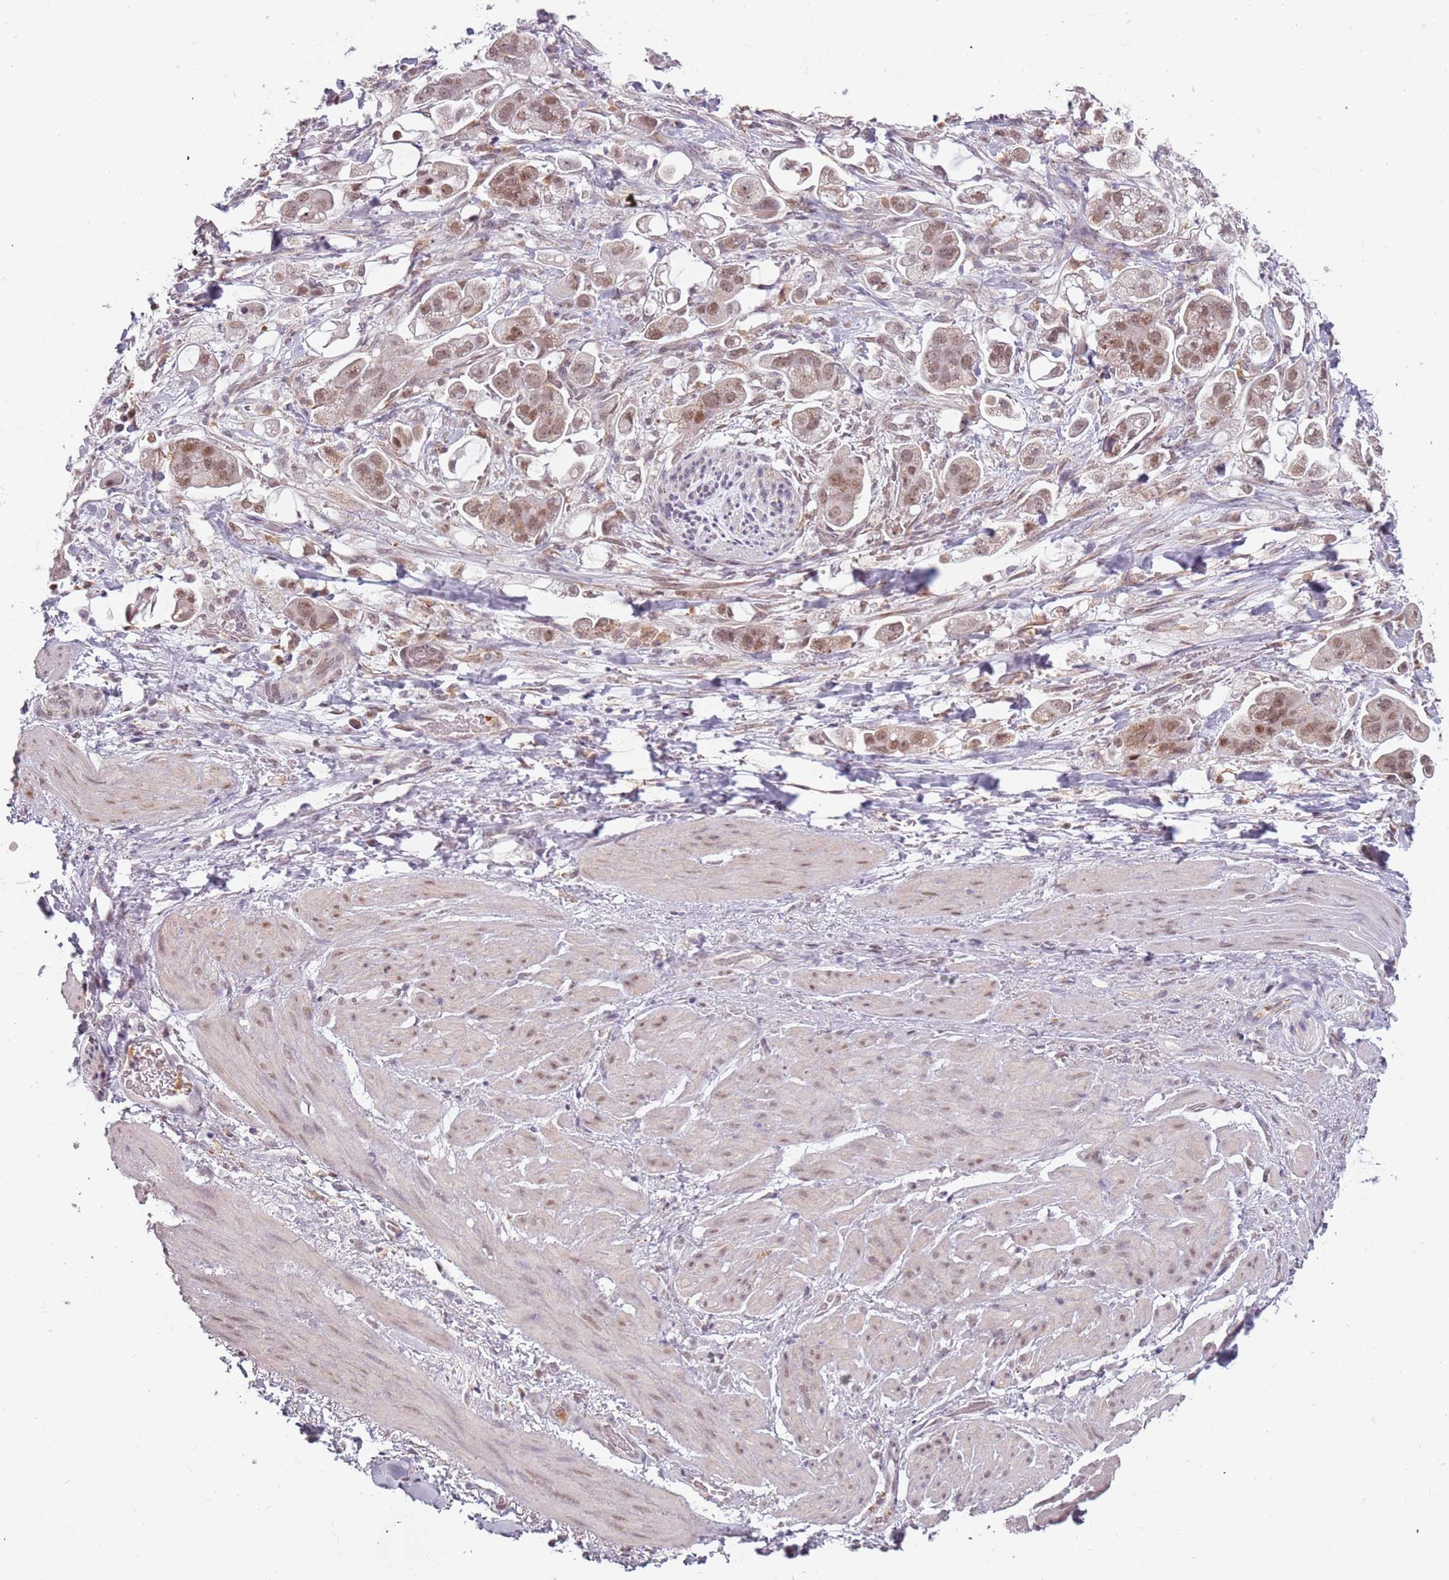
{"staining": {"intensity": "moderate", "quantity": ">75%", "location": "nuclear"}, "tissue": "stomach cancer", "cell_type": "Tumor cells", "image_type": "cancer", "snomed": [{"axis": "morphology", "description": "Adenocarcinoma, NOS"}, {"axis": "topography", "description": "Stomach"}], "caption": "This is a photomicrograph of immunohistochemistry staining of stomach adenocarcinoma, which shows moderate positivity in the nuclear of tumor cells.", "gene": "REXO4", "patient": {"sex": "male", "age": 62}}